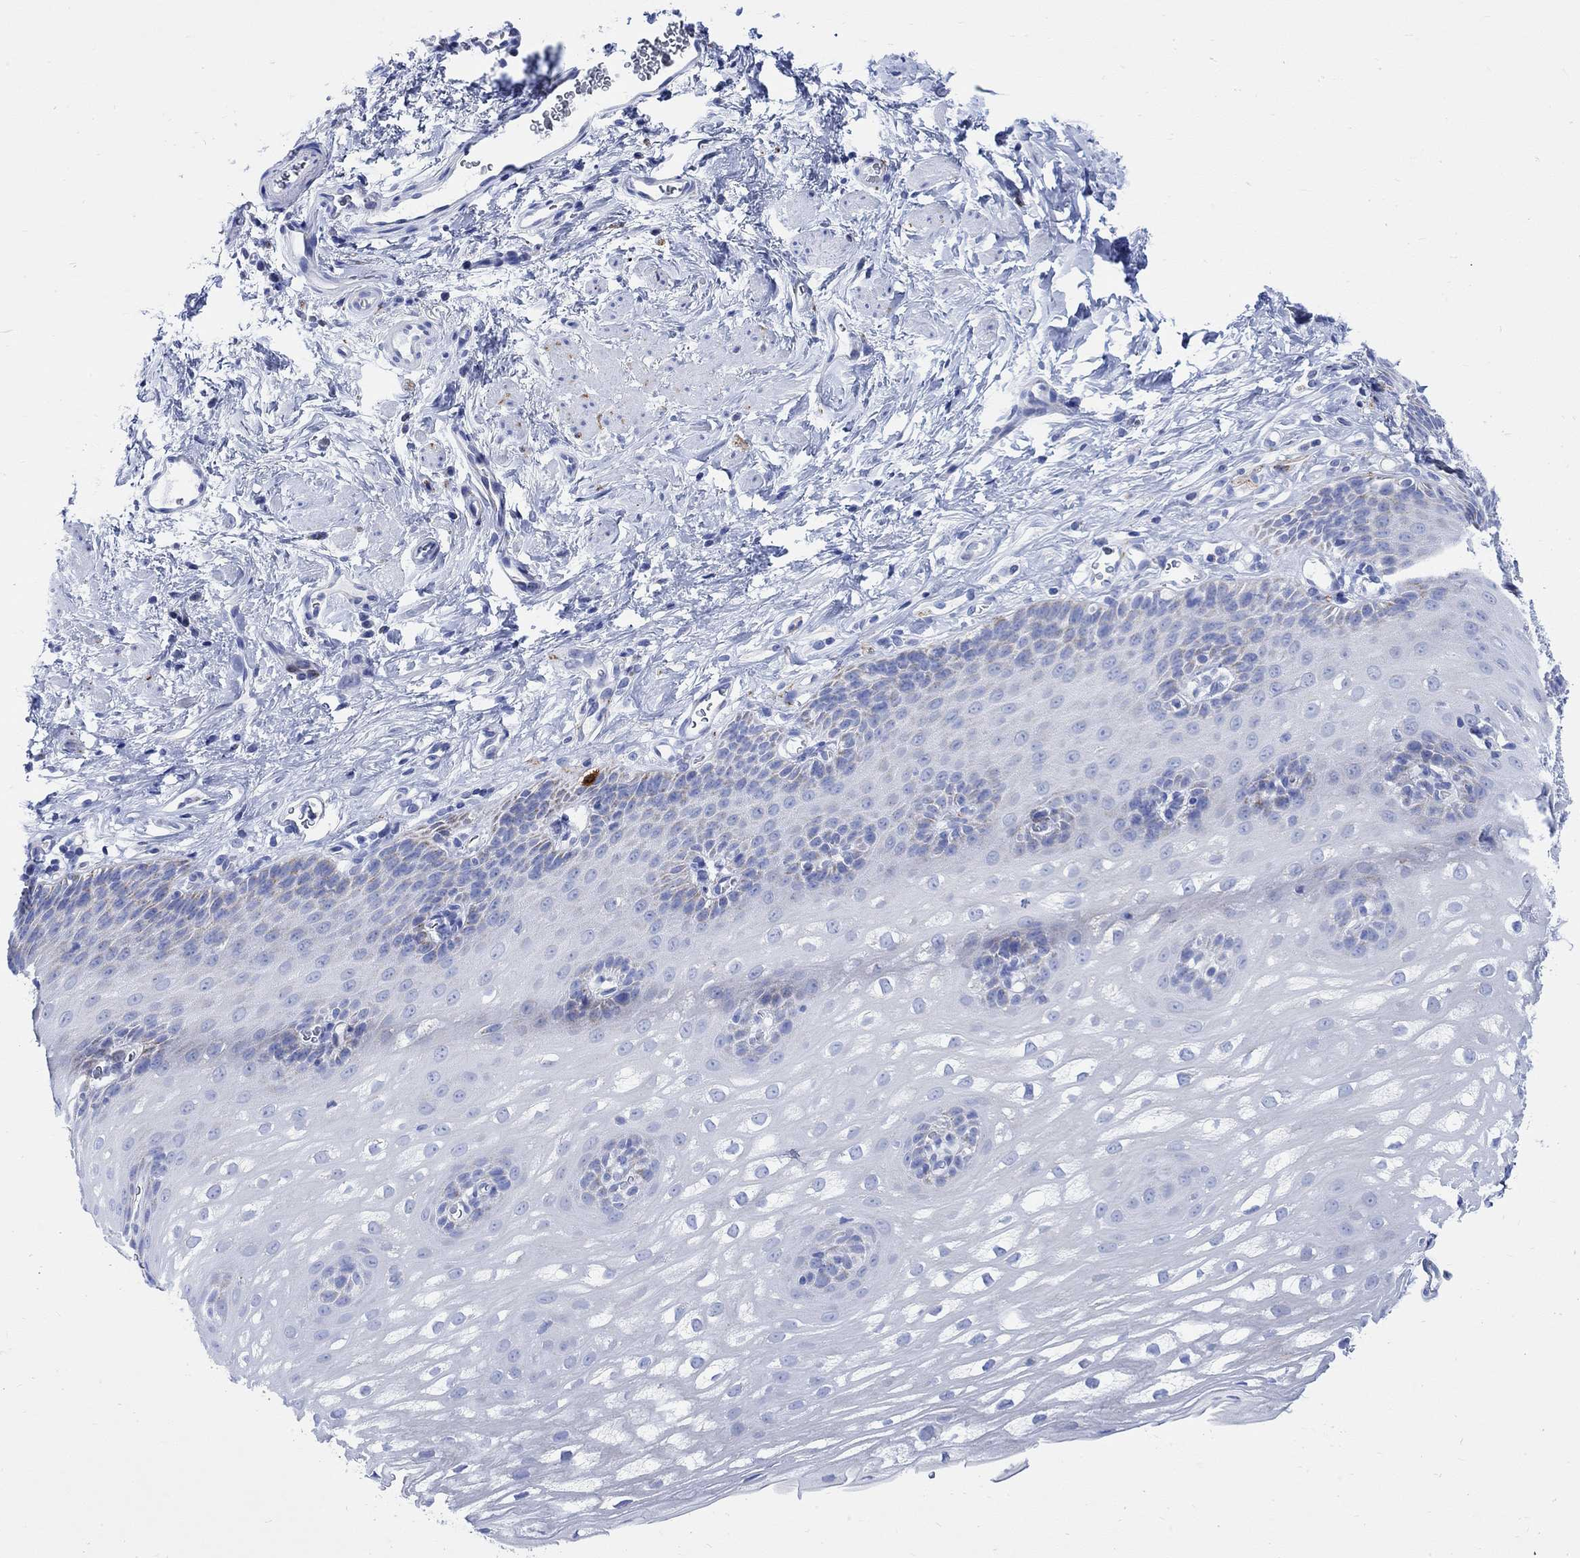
{"staining": {"intensity": "moderate", "quantity": "<25%", "location": "cytoplasmic/membranous"}, "tissue": "esophagus", "cell_type": "Squamous epithelial cells", "image_type": "normal", "snomed": [{"axis": "morphology", "description": "Normal tissue, NOS"}, {"axis": "topography", "description": "Esophagus"}], "caption": "Squamous epithelial cells exhibit moderate cytoplasmic/membranous expression in about <25% of cells in unremarkable esophagus. (DAB IHC with brightfield microscopy, high magnification).", "gene": "CPLX1", "patient": {"sex": "male", "age": 64}}